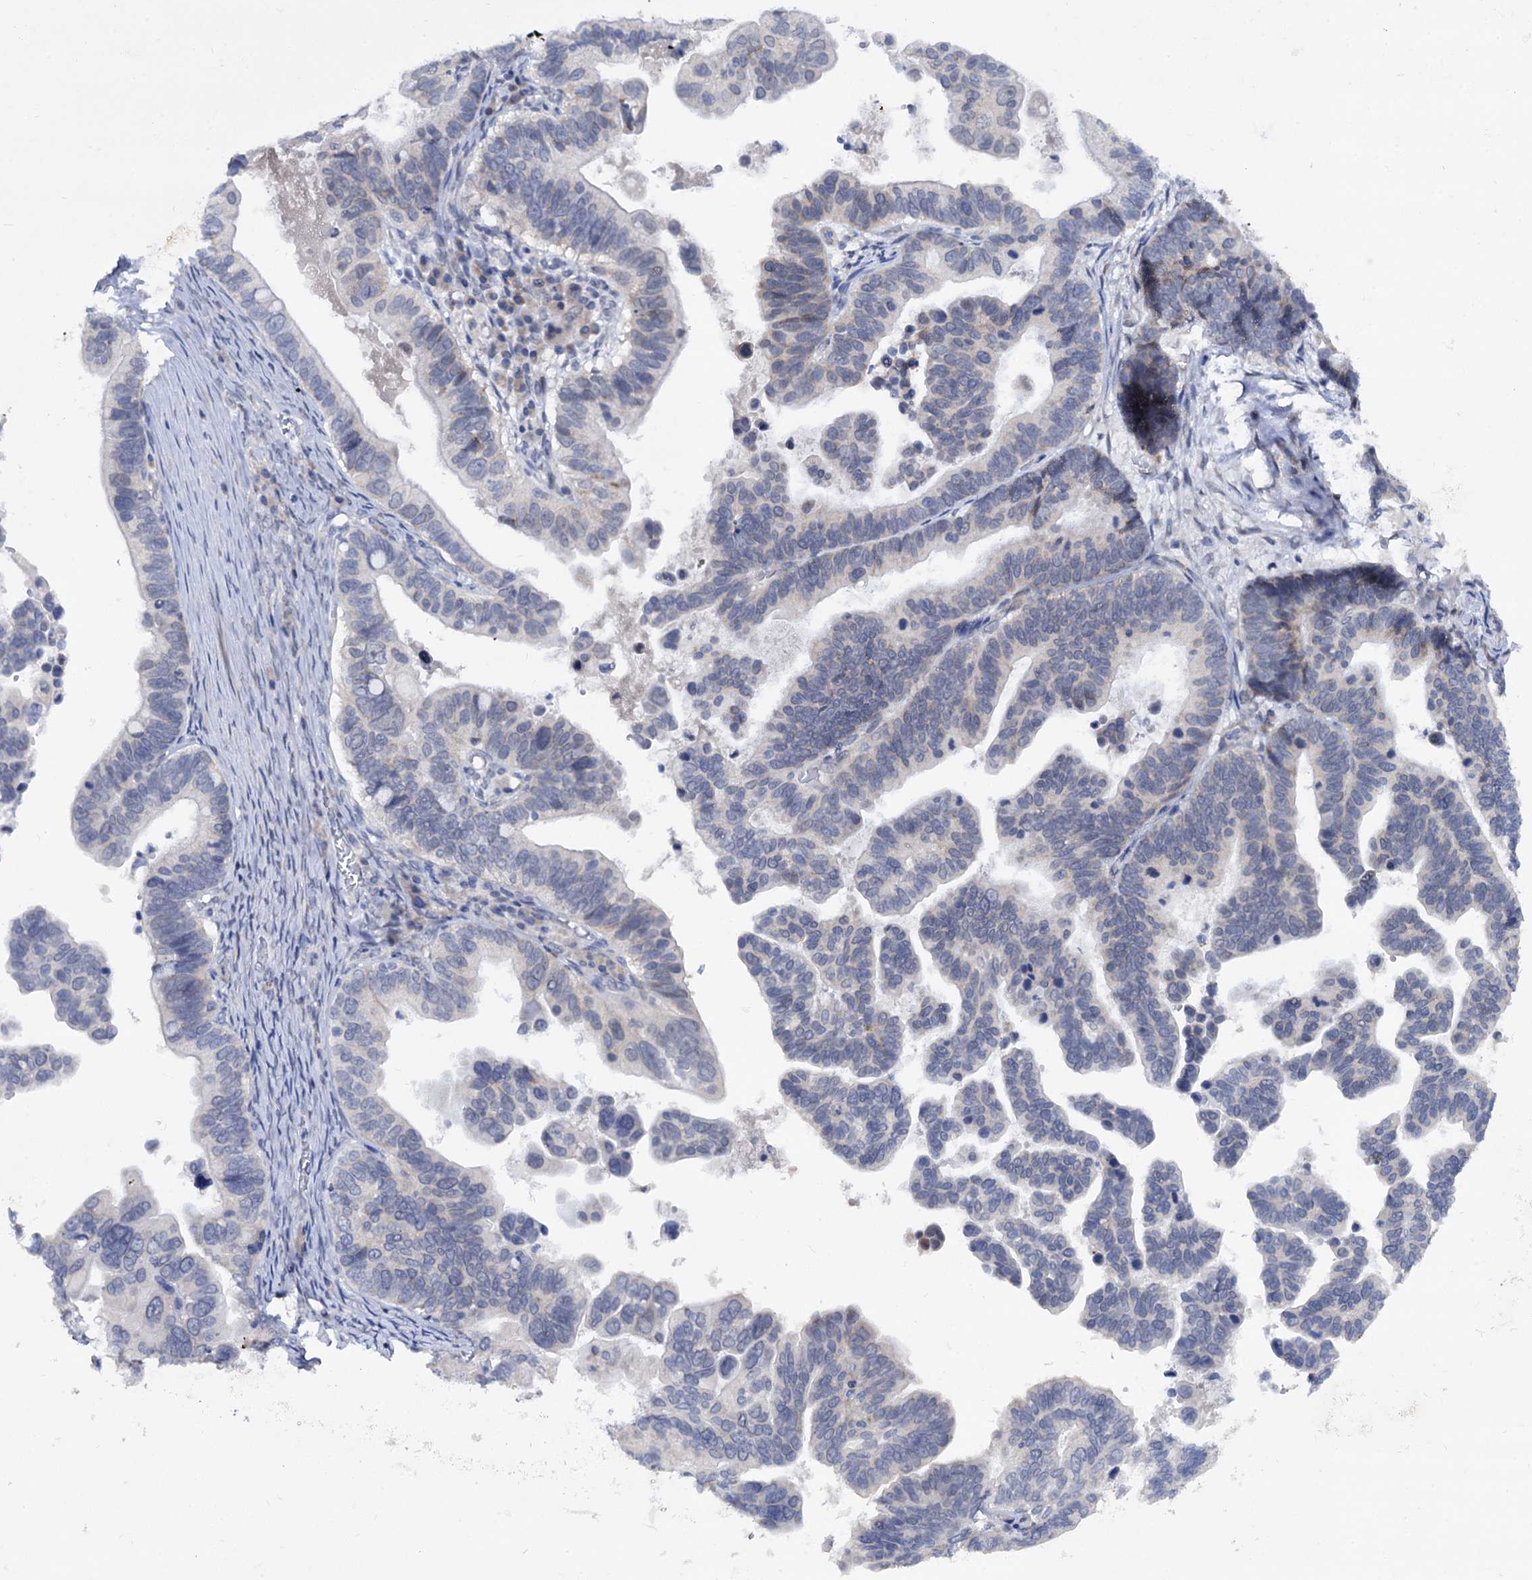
{"staining": {"intensity": "negative", "quantity": "none", "location": "none"}, "tissue": "ovarian cancer", "cell_type": "Tumor cells", "image_type": "cancer", "snomed": [{"axis": "morphology", "description": "Cystadenocarcinoma, serous, NOS"}, {"axis": "topography", "description": "Ovary"}], "caption": "DAB (3,3'-diaminobenzidine) immunohistochemical staining of ovarian serous cystadenocarcinoma exhibits no significant staining in tumor cells. (DAB (3,3'-diaminobenzidine) IHC with hematoxylin counter stain).", "gene": "CAPRIN2", "patient": {"sex": "female", "age": 56}}